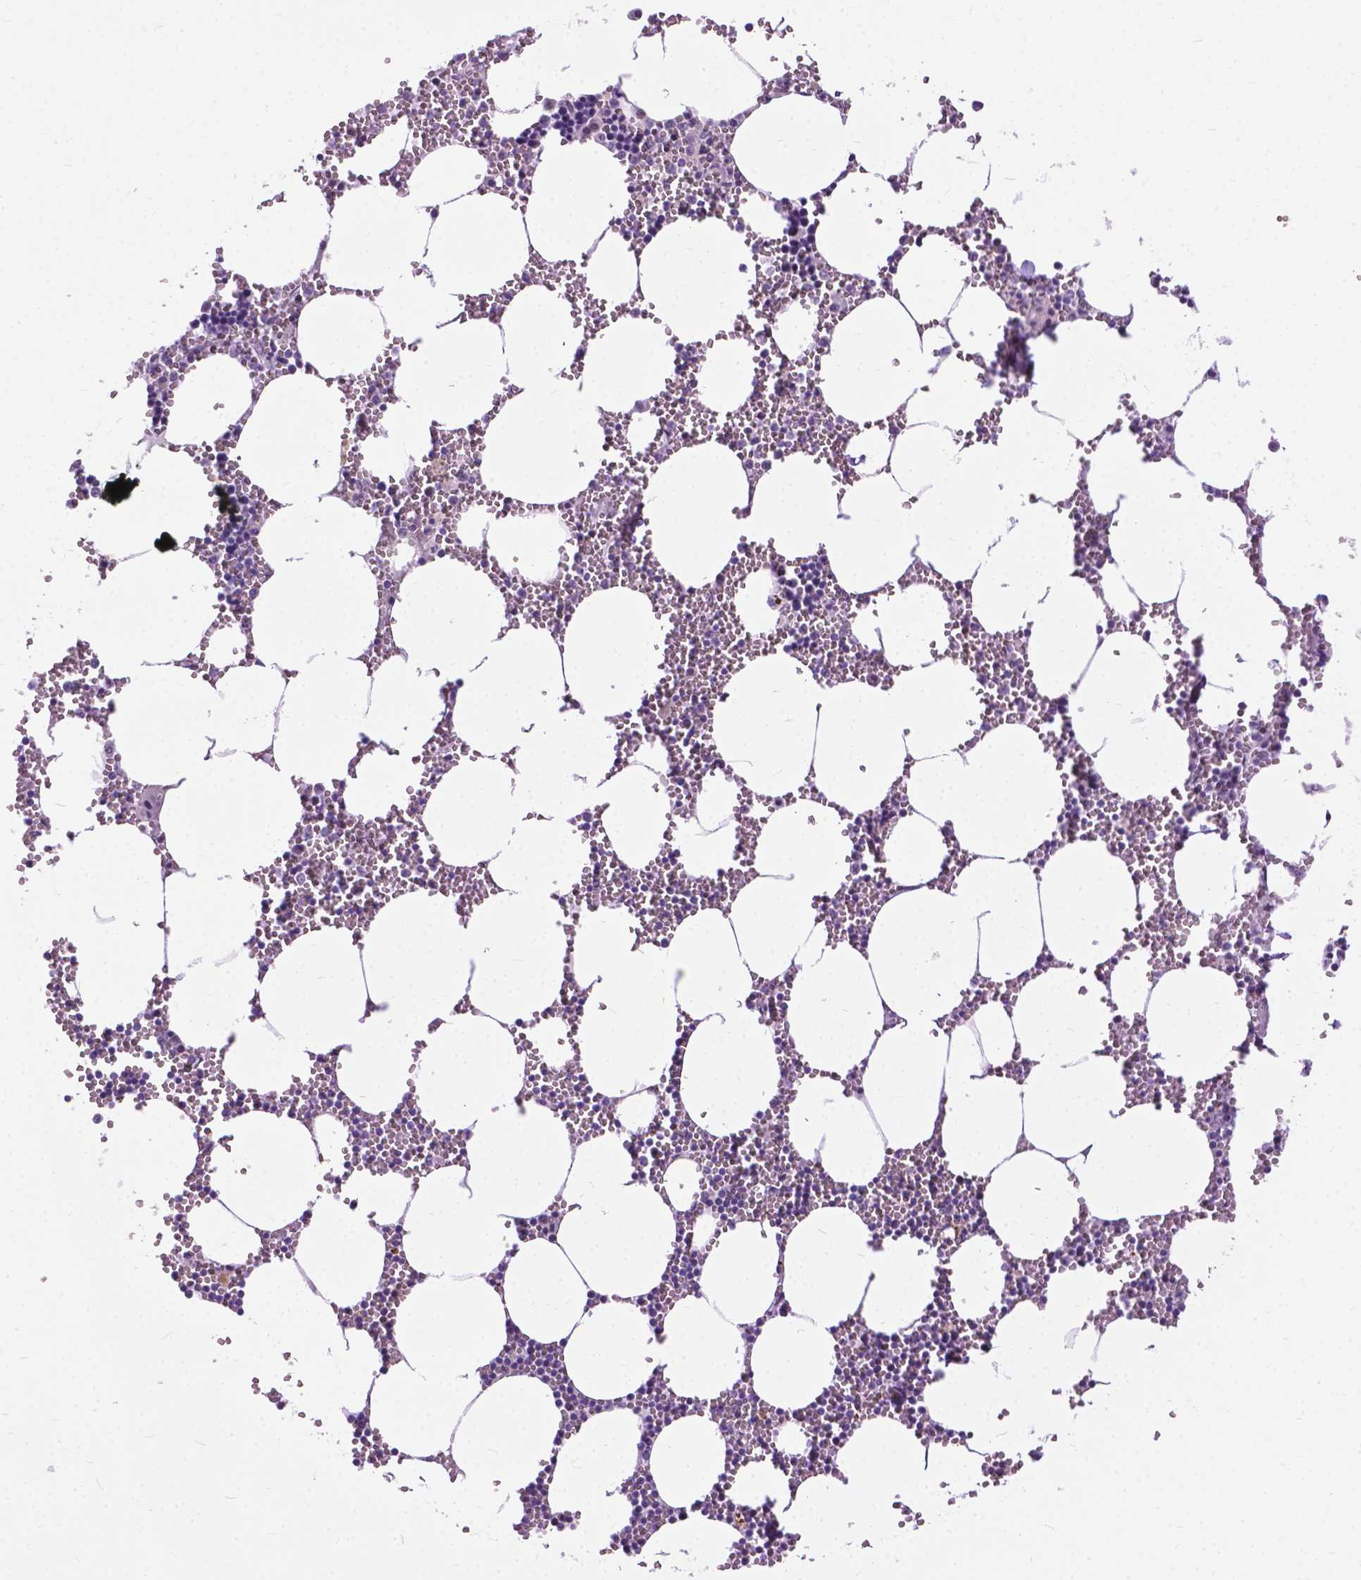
{"staining": {"intensity": "weak", "quantity": "<25%", "location": "nuclear"}, "tissue": "bone marrow", "cell_type": "Hematopoietic cells", "image_type": "normal", "snomed": [{"axis": "morphology", "description": "Normal tissue, NOS"}, {"axis": "topography", "description": "Bone marrow"}], "caption": "Immunohistochemical staining of unremarkable human bone marrow demonstrates no significant positivity in hematopoietic cells. (Immunohistochemistry (ihc), brightfield microscopy, high magnification).", "gene": "APCDD1L", "patient": {"sex": "male", "age": 54}}